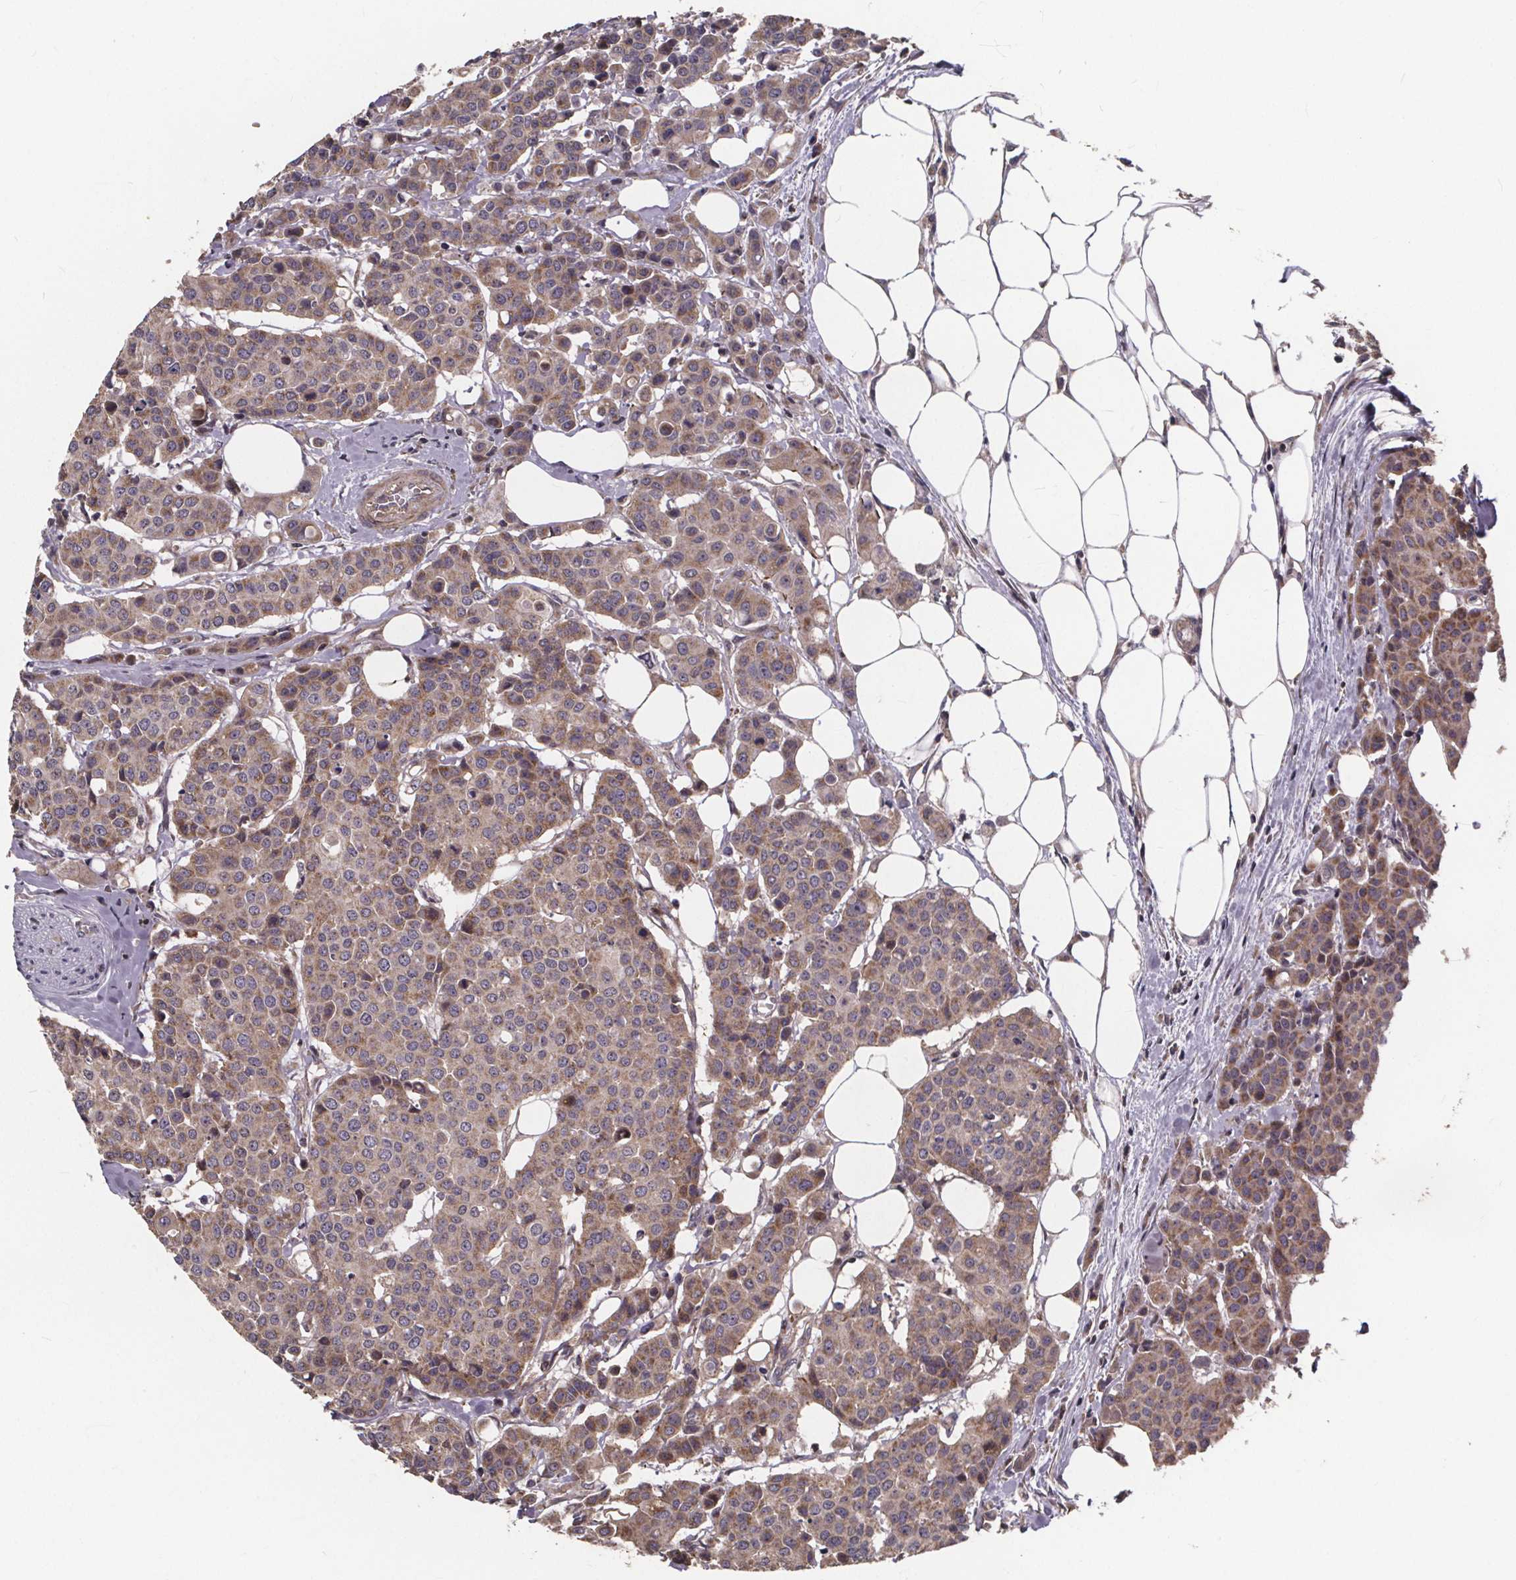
{"staining": {"intensity": "weak", "quantity": ">75%", "location": "cytoplasmic/membranous"}, "tissue": "carcinoid", "cell_type": "Tumor cells", "image_type": "cancer", "snomed": [{"axis": "morphology", "description": "Carcinoid, malignant, NOS"}, {"axis": "topography", "description": "Colon"}], "caption": "Tumor cells reveal weak cytoplasmic/membranous expression in approximately >75% of cells in carcinoid.", "gene": "YME1L1", "patient": {"sex": "male", "age": 81}}